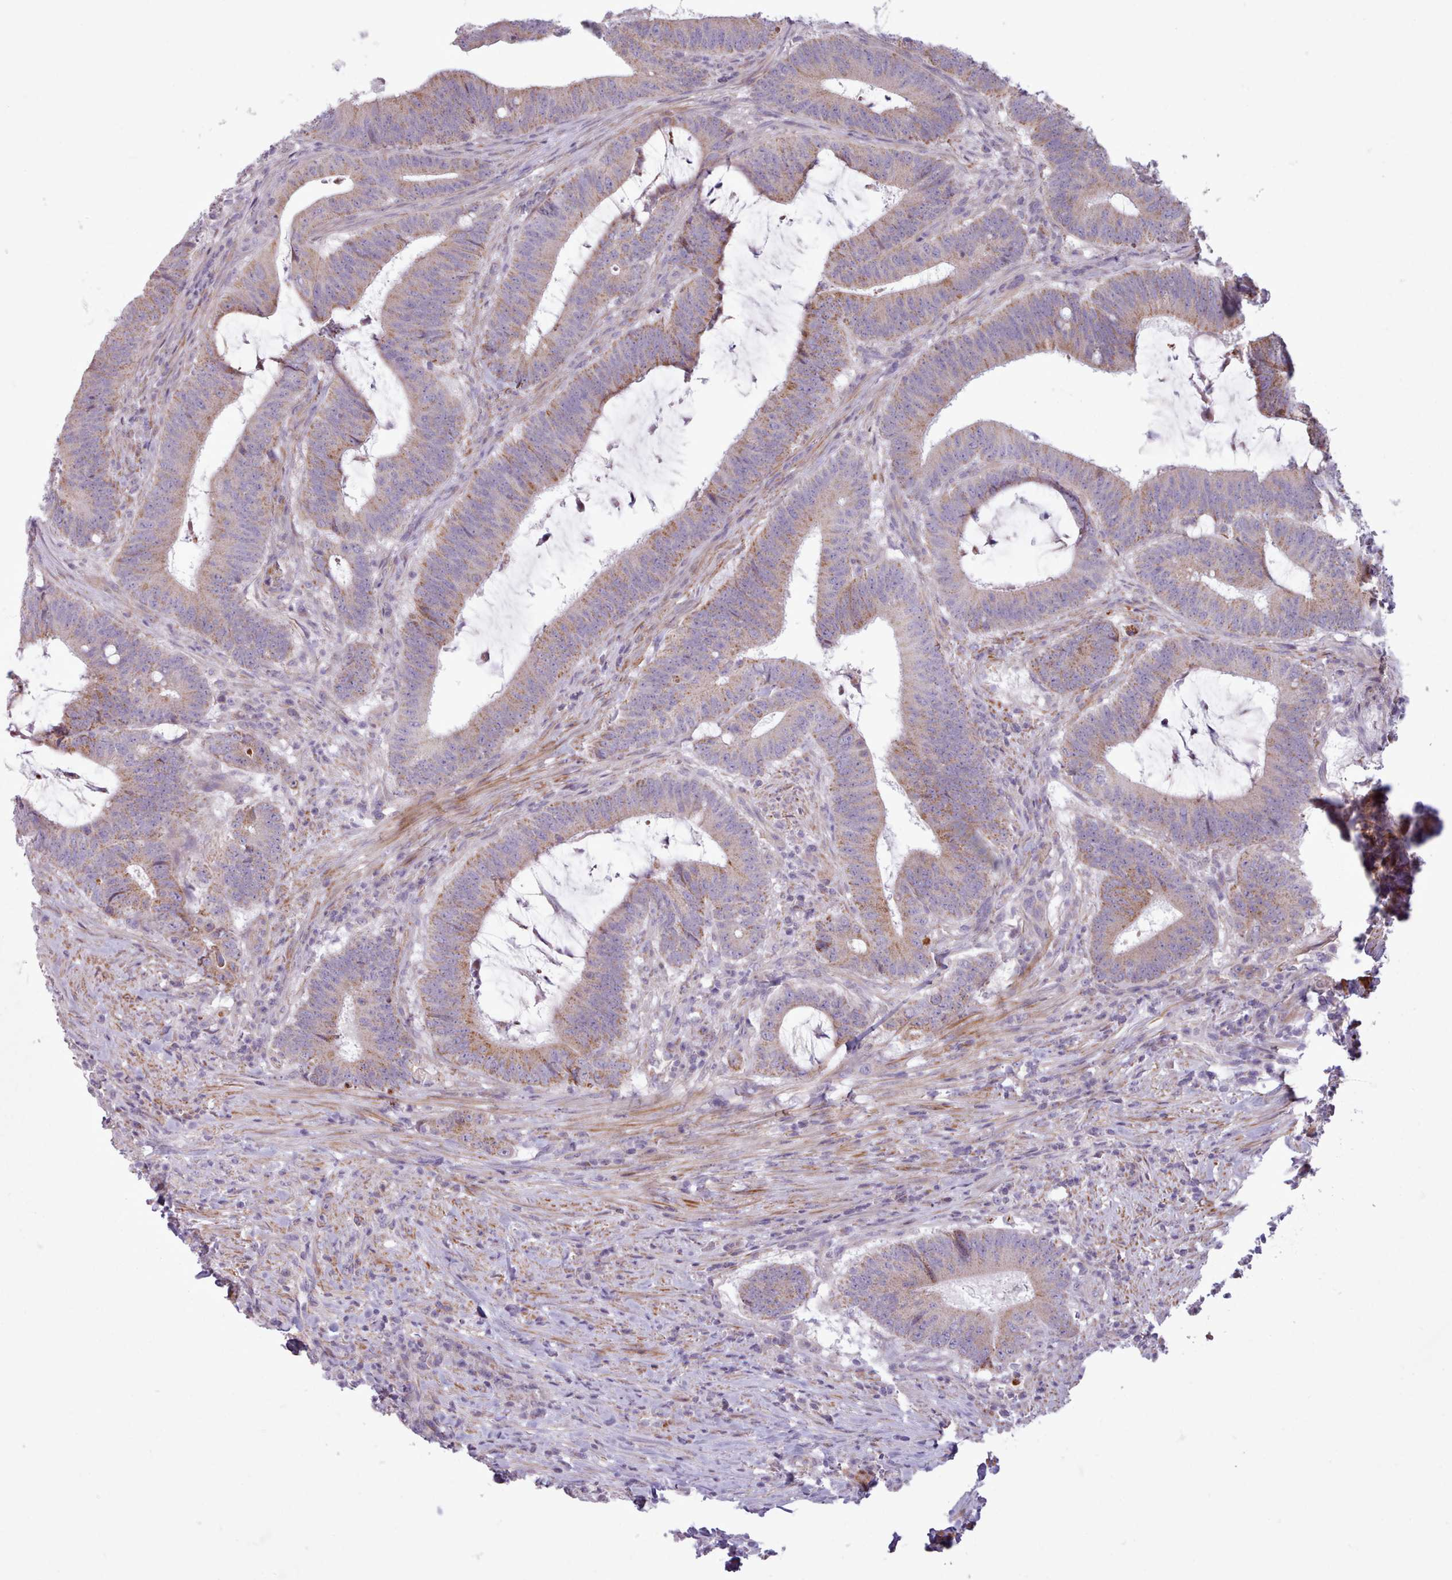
{"staining": {"intensity": "moderate", "quantity": ">75%", "location": "cytoplasmic/membranous"}, "tissue": "colorectal cancer", "cell_type": "Tumor cells", "image_type": "cancer", "snomed": [{"axis": "morphology", "description": "Adenocarcinoma, NOS"}, {"axis": "topography", "description": "Colon"}], "caption": "Colorectal adenocarcinoma stained with a protein marker exhibits moderate staining in tumor cells.", "gene": "AVL9", "patient": {"sex": "female", "age": 43}}